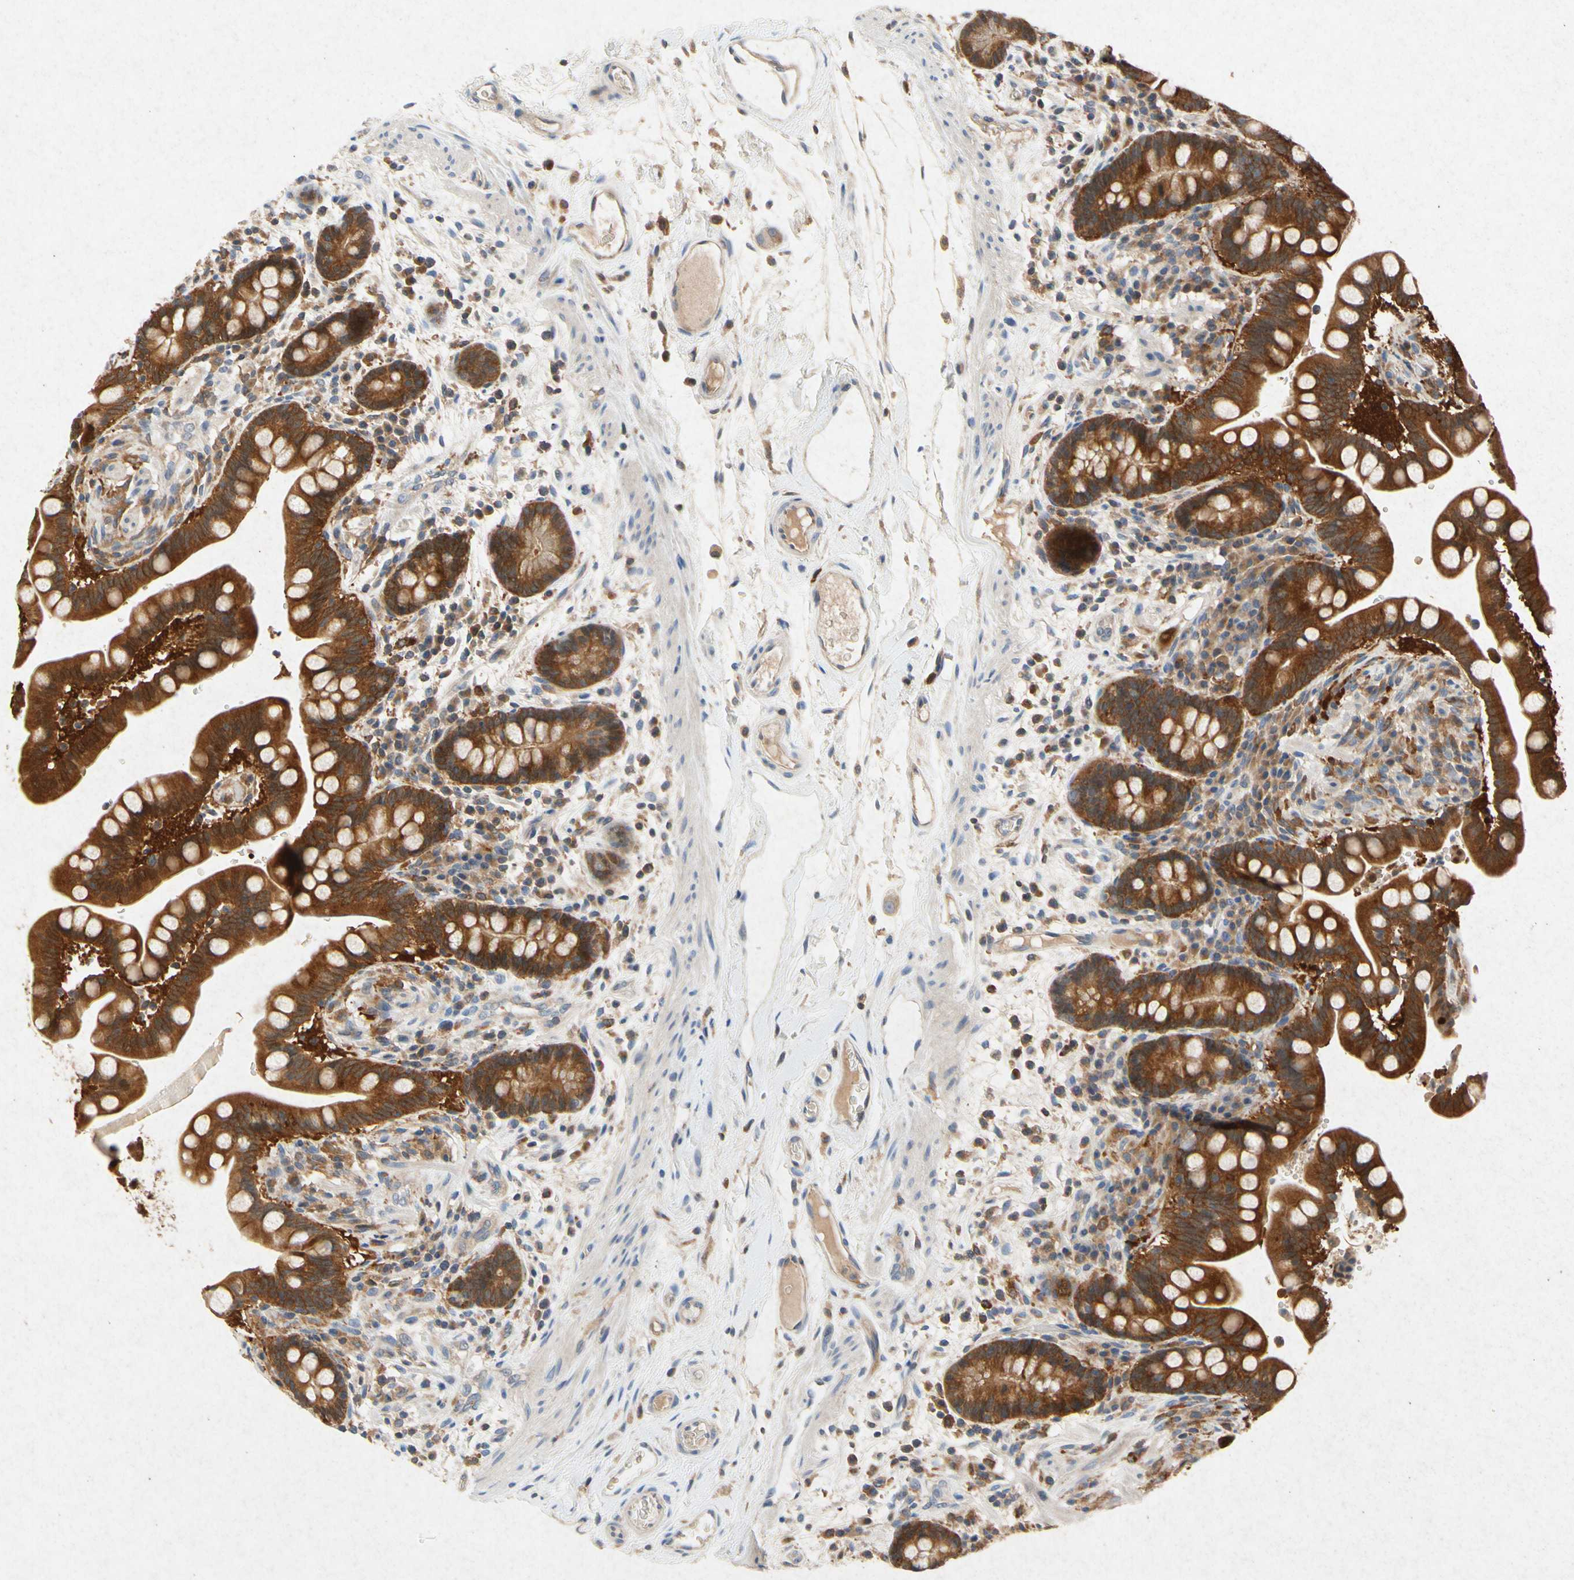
{"staining": {"intensity": "moderate", "quantity": ">75%", "location": "cytoplasmic/membranous"}, "tissue": "colon", "cell_type": "Endothelial cells", "image_type": "normal", "snomed": [{"axis": "morphology", "description": "Normal tissue, NOS"}, {"axis": "topography", "description": "Colon"}], "caption": "Unremarkable colon was stained to show a protein in brown. There is medium levels of moderate cytoplasmic/membranous staining in approximately >75% of endothelial cells. (DAB IHC with brightfield microscopy, high magnification).", "gene": "RPS6KA1", "patient": {"sex": "male", "age": 73}}